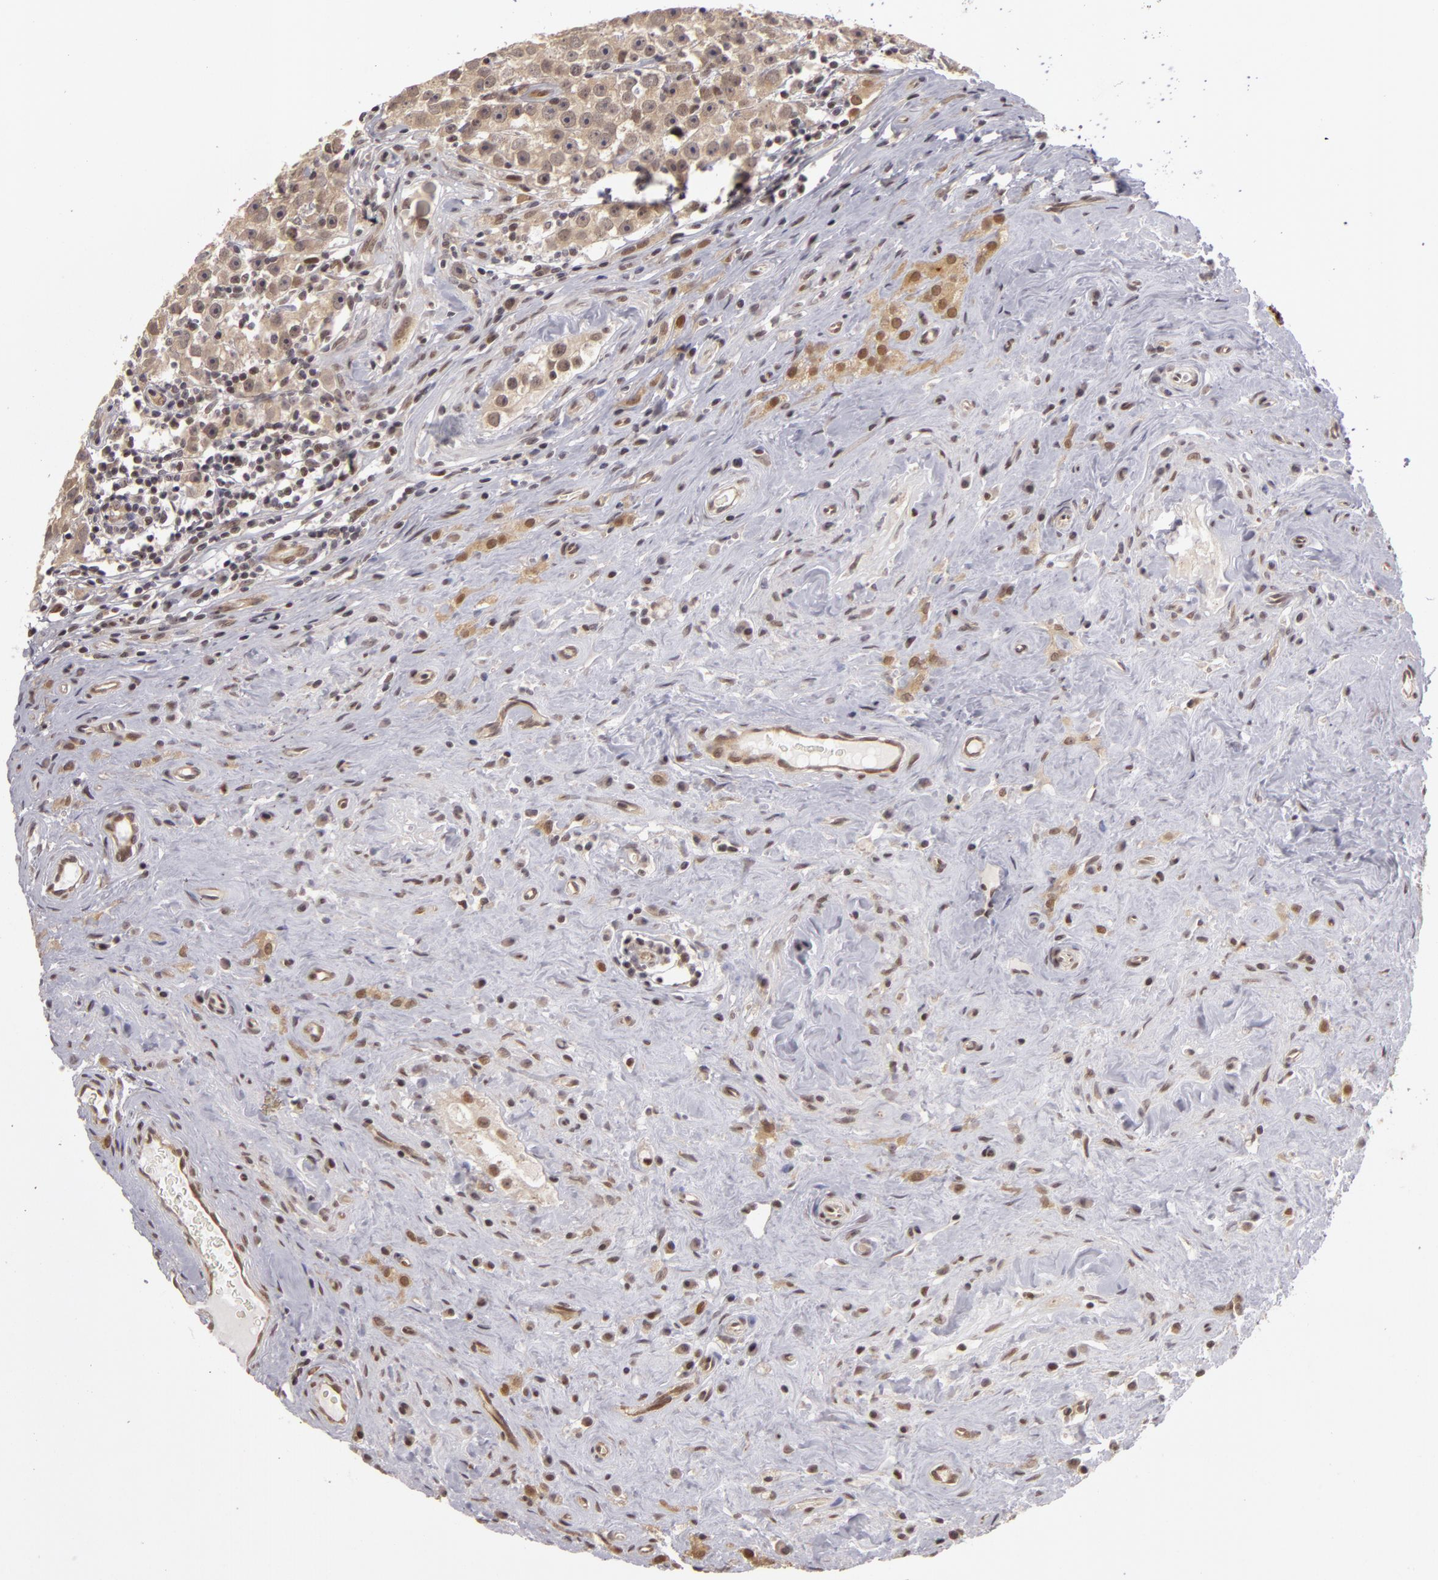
{"staining": {"intensity": "weak", "quantity": ">75%", "location": "cytoplasmic/membranous"}, "tissue": "testis cancer", "cell_type": "Tumor cells", "image_type": "cancer", "snomed": [{"axis": "morphology", "description": "Seminoma, NOS"}, {"axis": "topography", "description": "Testis"}], "caption": "IHC (DAB (3,3'-diaminobenzidine)) staining of testis cancer exhibits weak cytoplasmic/membranous protein staining in about >75% of tumor cells. The staining was performed using DAB, with brown indicating positive protein expression. Nuclei are stained blue with hematoxylin.", "gene": "ZNF133", "patient": {"sex": "male", "age": 32}}